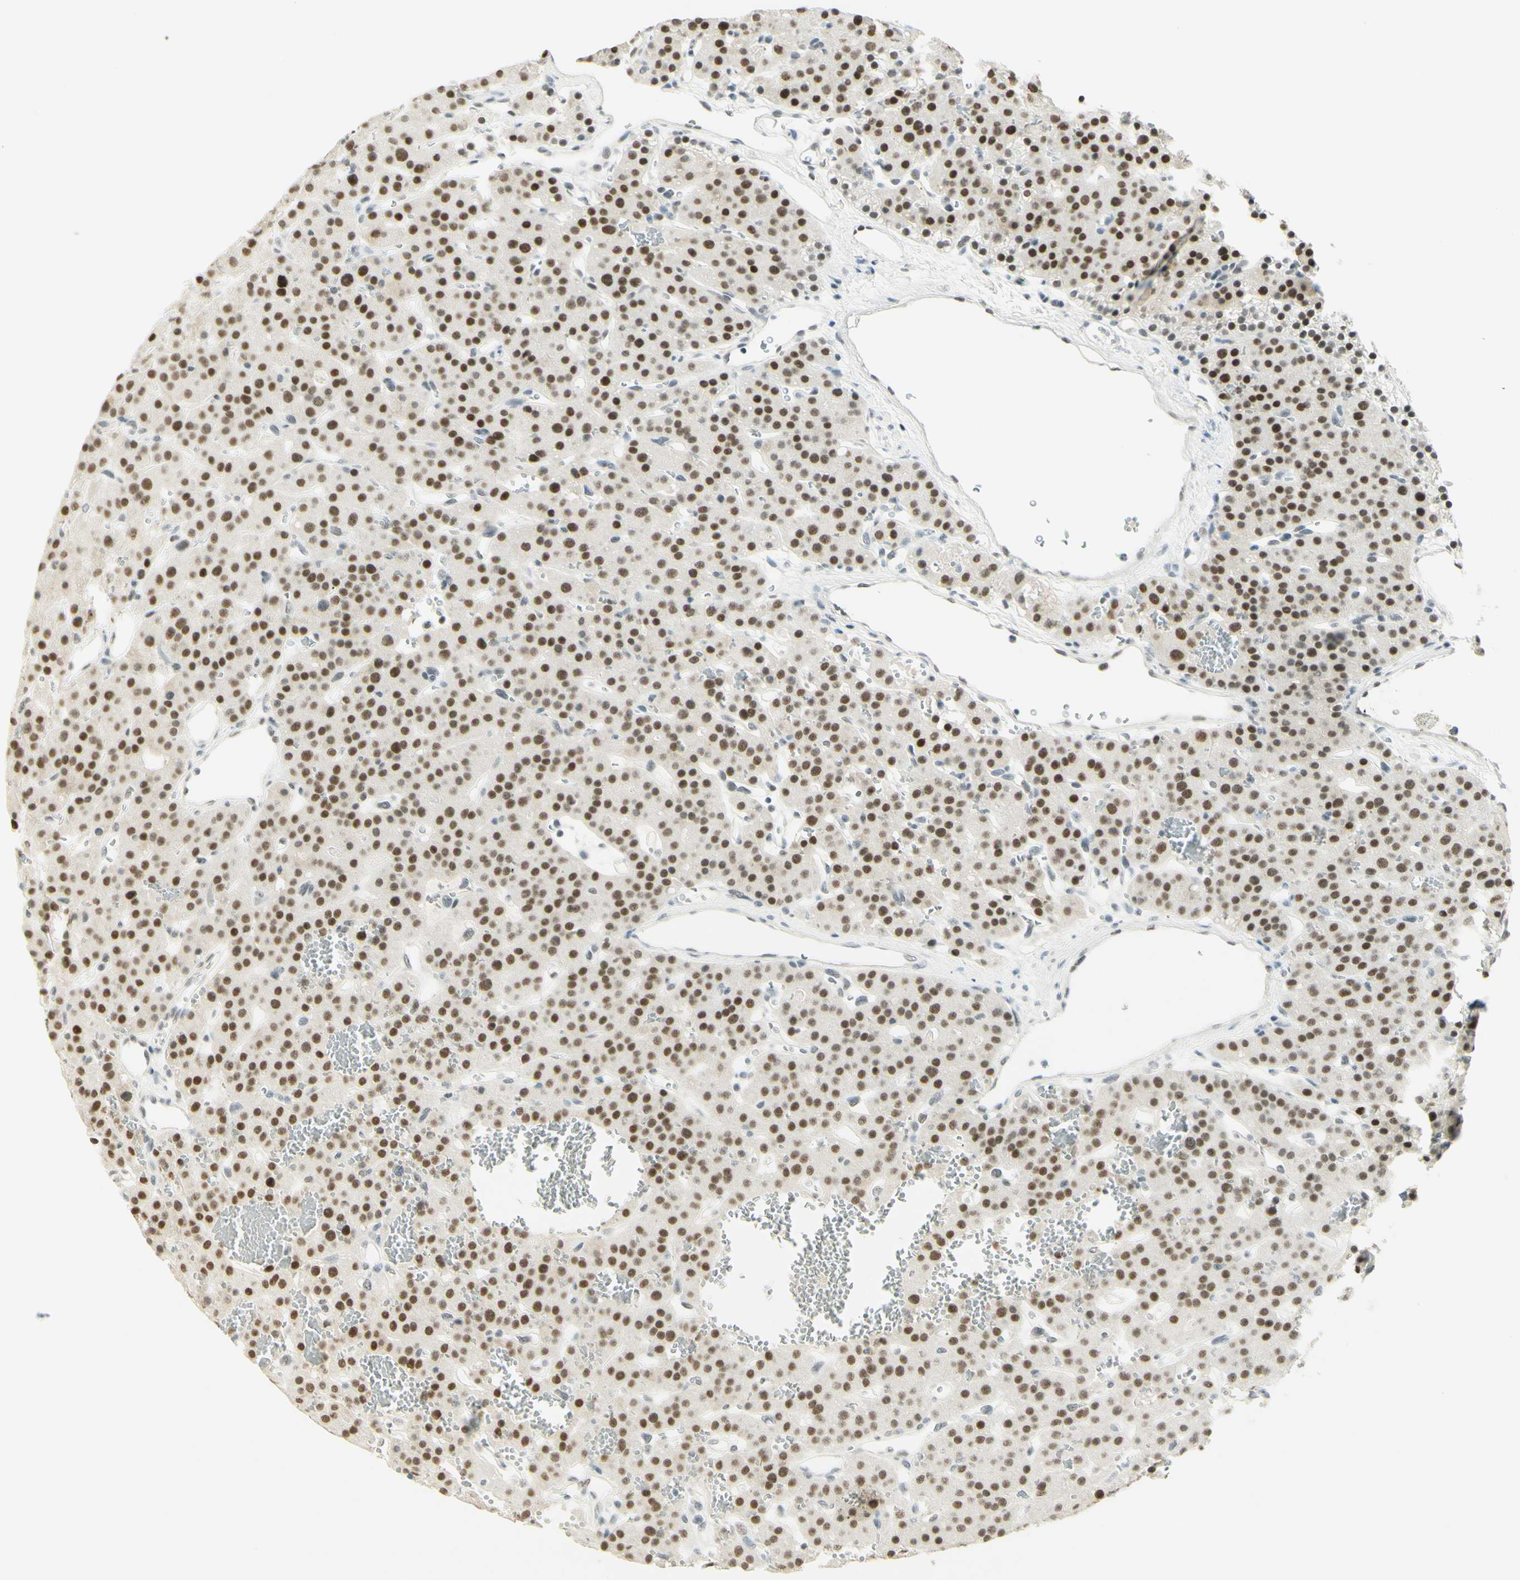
{"staining": {"intensity": "moderate", "quantity": ">75%", "location": "nuclear"}, "tissue": "parathyroid gland", "cell_type": "Glandular cells", "image_type": "normal", "snomed": [{"axis": "morphology", "description": "Normal tissue, NOS"}, {"axis": "morphology", "description": "Adenoma, NOS"}, {"axis": "topography", "description": "Parathyroid gland"}], "caption": "Protein expression analysis of unremarkable human parathyroid gland reveals moderate nuclear positivity in approximately >75% of glandular cells. (Brightfield microscopy of DAB IHC at high magnification).", "gene": "PMS2", "patient": {"sex": "female", "age": 81}}